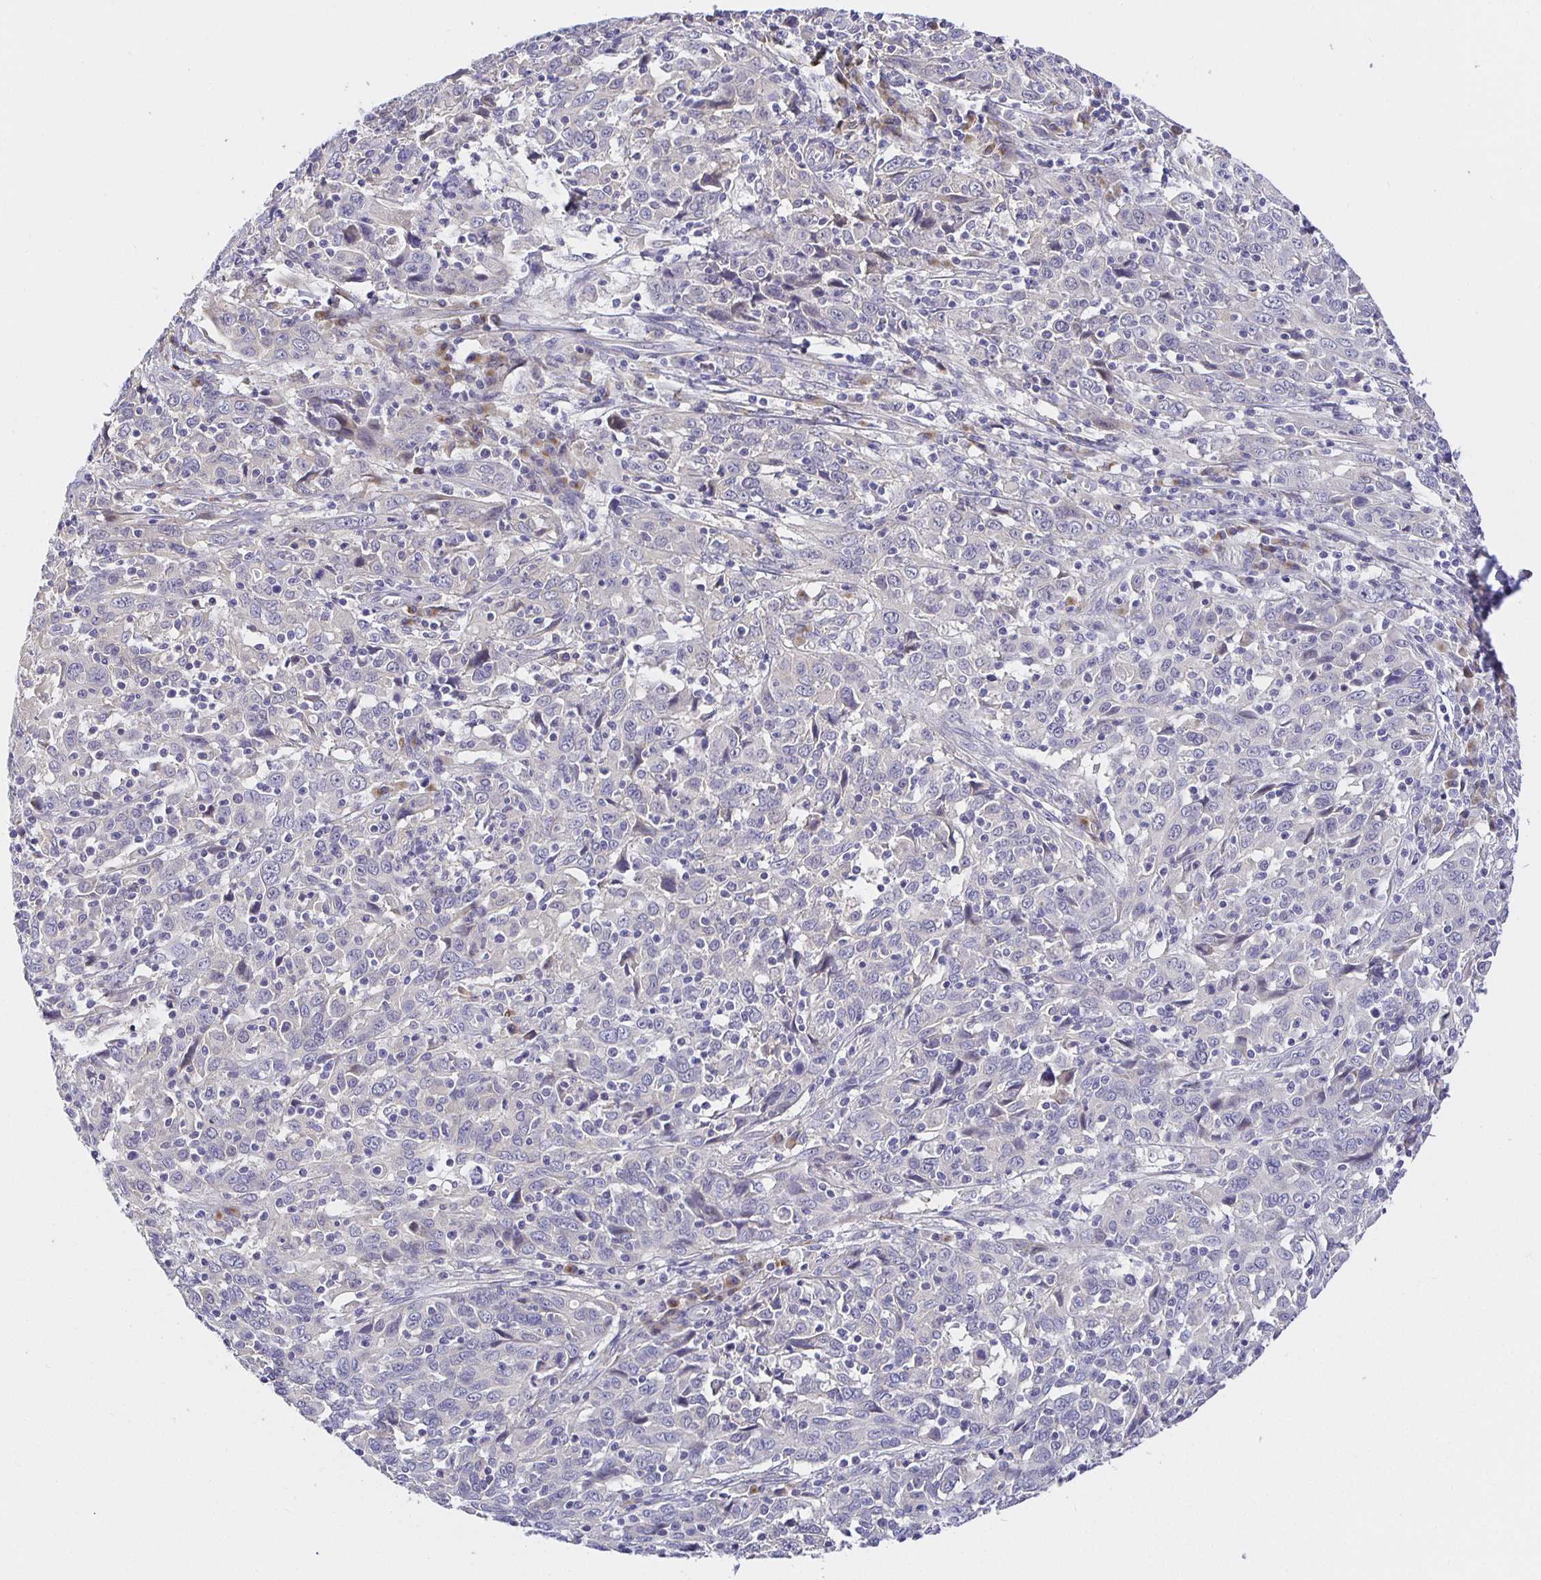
{"staining": {"intensity": "negative", "quantity": "none", "location": "none"}, "tissue": "cervical cancer", "cell_type": "Tumor cells", "image_type": "cancer", "snomed": [{"axis": "morphology", "description": "Squamous cell carcinoma, NOS"}, {"axis": "topography", "description": "Cervix"}], "caption": "A high-resolution photomicrograph shows immunohistochemistry staining of cervical squamous cell carcinoma, which exhibits no significant positivity in tumor cells.", "gene": "OPALIN", "patient": {"sex": "female", "age": 46}}